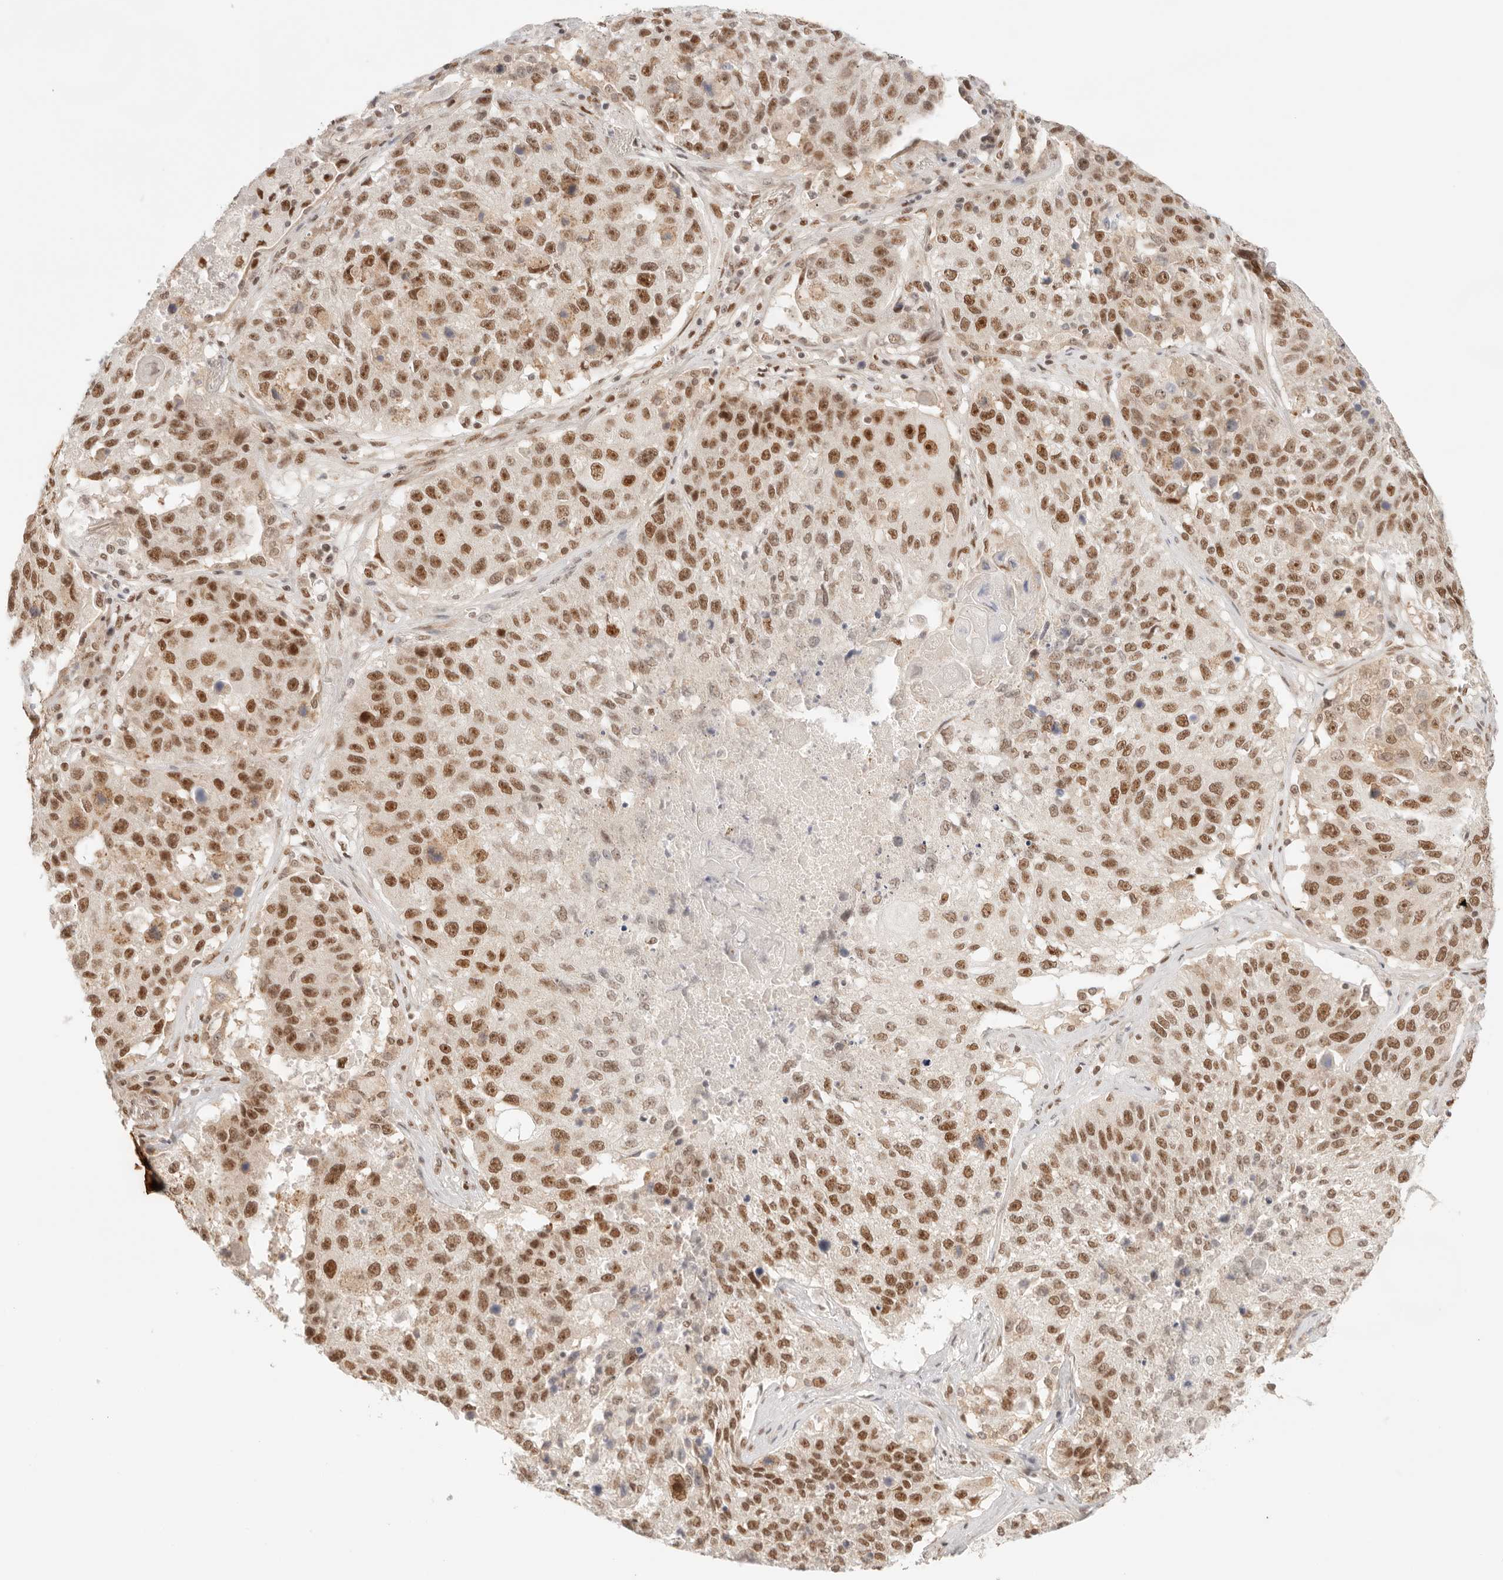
{"staining": {"intensity": "moderate", "quantity": ">75%", "location": "nuclear"}, "tissue": "lung cancer", "cell_type": "Tumor cells", "image_type": "cancer", "snomed": [{"axis": "morphology", "description": "Squamous cell carcinoma, NOS"}, {"axis": "topography", "description": "Lung"}], "caption": "A micrograph of lung squamous cell carcinoma stained for a protein shows moderate nuclear brown staining in tumor cells.", "gene": "GTF2E2", "patient": {"sex": "male", "age": 61}}